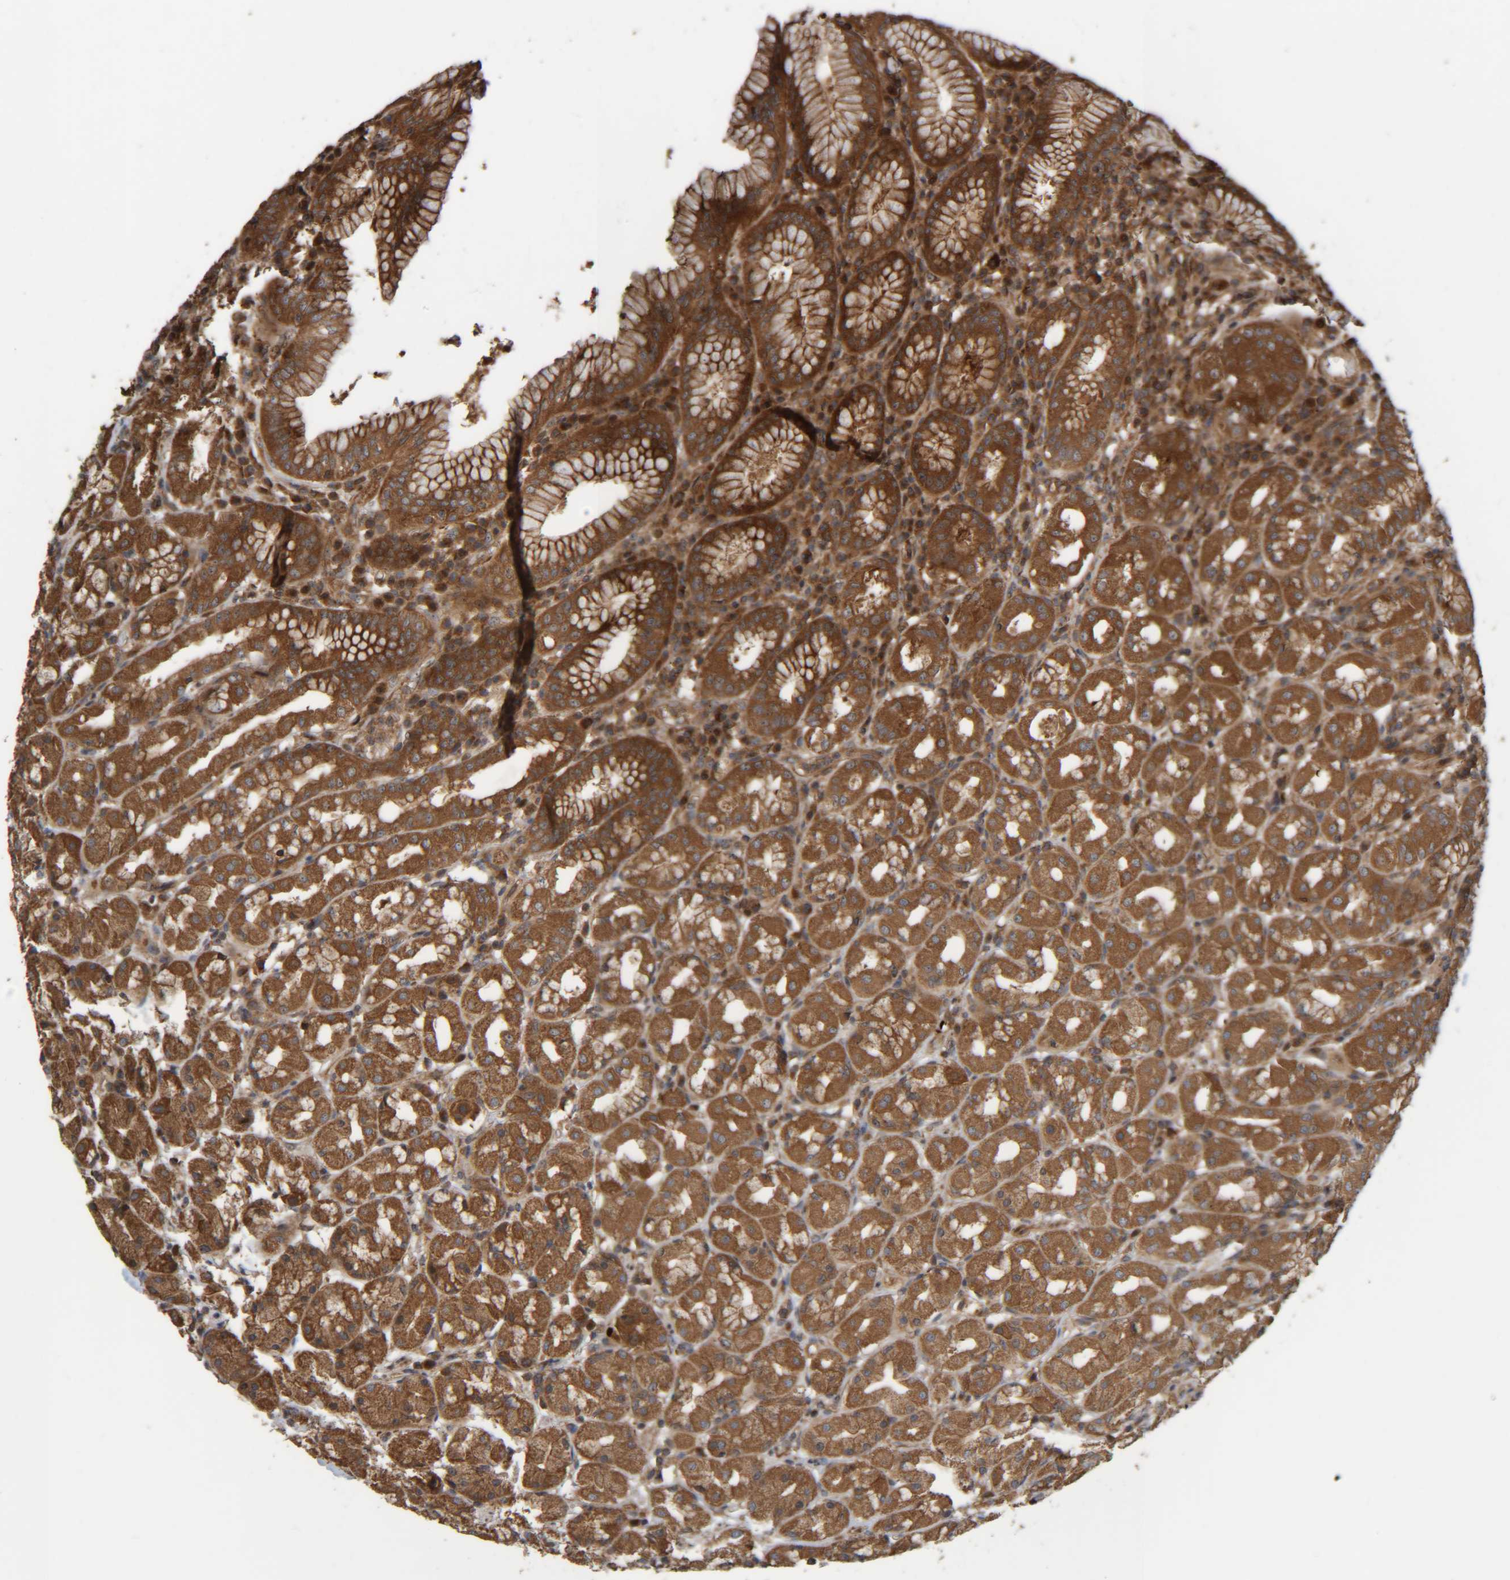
{"staining": {"intensity": "strong", "quantity": ">75%", "location": "cytoplasmic/membranous"}, "tissue": "stomach", "cell_type": "Glandular cells", "image_type": "normal", "snomed": [{"axis": "morphology", "description": "Normal tissue, NOS"}, {"axis": "topography", "description": "Stomach"}, {"axis": "topography", "description": "Stomach, lower"}], "caption": "This histopathology image demonstrates IHC staining of normal stomach, with high strong cytoplasmic/membranous staining in approximately >75% of glandular cells.", "gene": "CCDC57", "patient": {"sex": "female", "age": 56}}